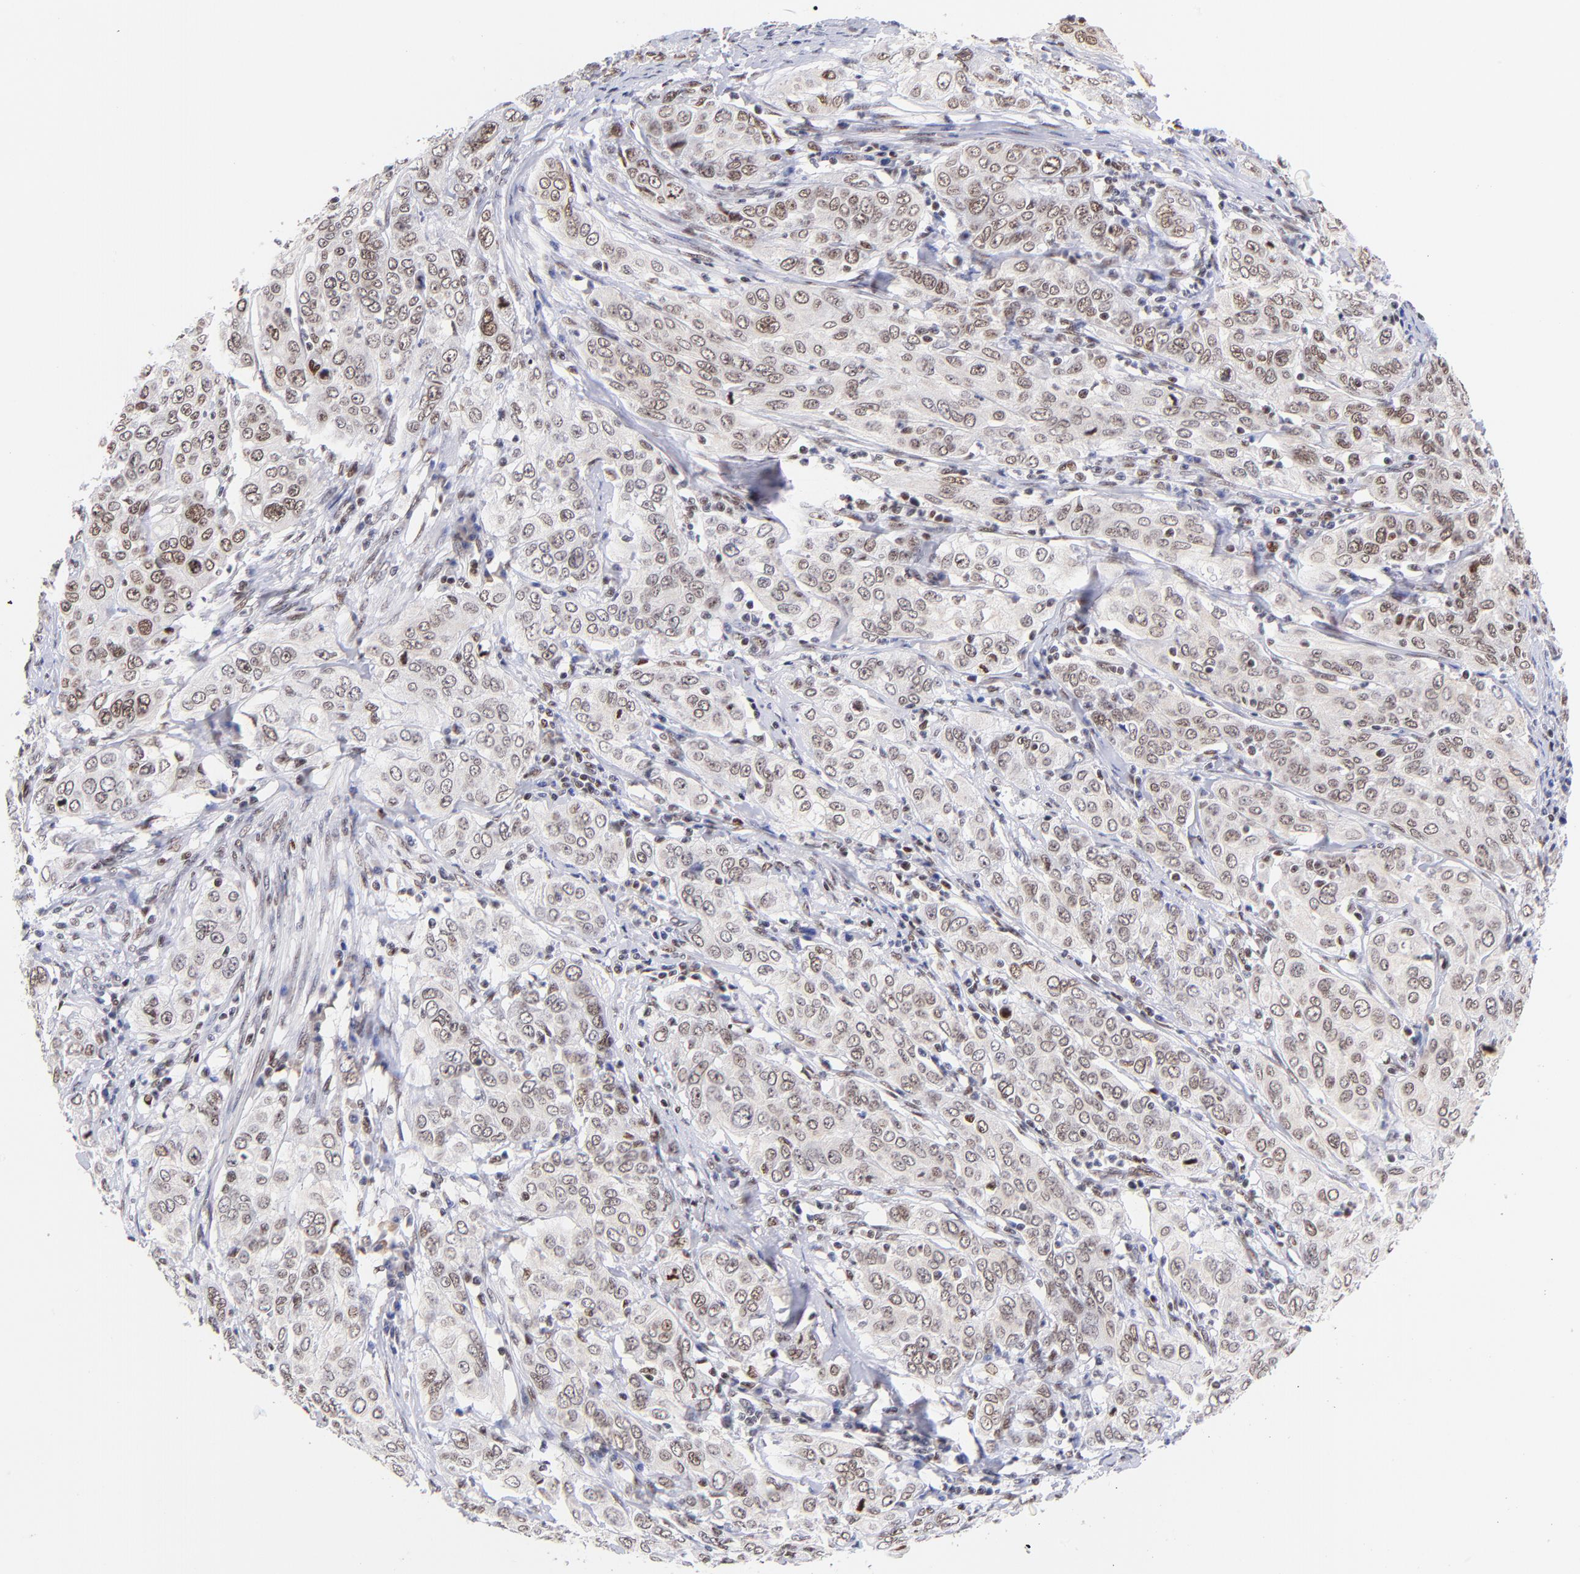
{"staining": {"intensity": "weak", "quantity": ">75%", "location": "nuclear"}, "tissue": "cervical cancer", "cell_type": "Tumor cells", "image_type": "cancer", "snomed": [{"axis": "morphology", "description": "Squamous cell carcinoma, NOS"}, {"axis": "topography", "description": "Cervix"}], "caption": "An immunohistochemistry (IHC) micrograph of tumor tissue is shown. Protein staining in brown shows weak nuclear positivity in squamous cell carcinoma (cervical) within tumor cells.", "gene": "MIDEAS", "patient": {"sex": "female", "age": 38}}